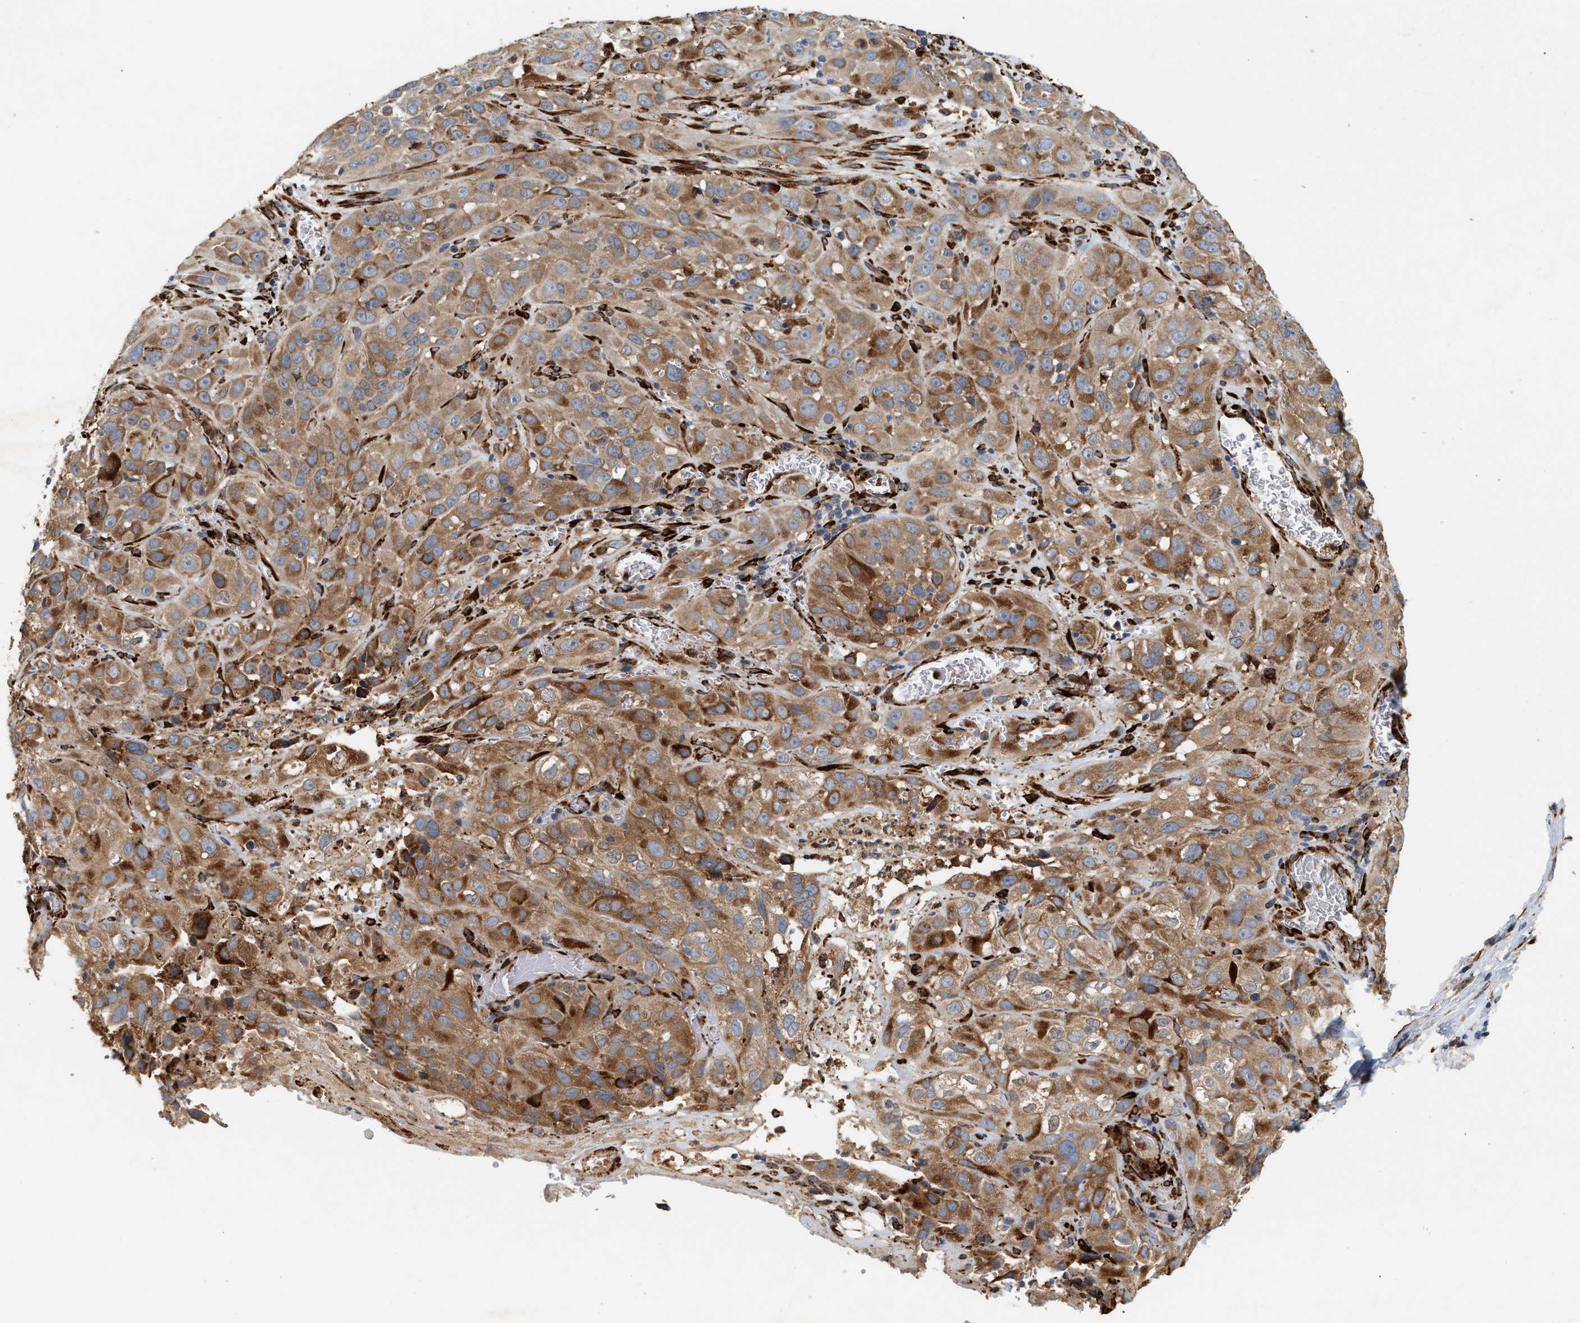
{"staining": {"intensity": "moderate", "quantity": ">75%", "location": "cytoplasmic/membranous"}, "tissue": "cervical cancer", "cell_type": "Tumor cells", "image_type": "cancer", "snomed": [{"axis": "morphology", "description": "Squamous cell carcinoma, NOS"}, {"axis": "topography", "description": "Cervix"}], "caption": "The image reveals staining of cervical cancer, revealing moderate cytoplasmic/membranous protein positivity (brown color) within tumor cells. The staining is performed using DAB (3,3'-diaminobenzidine) brown chromogen to label protein expression. The nuclei are counter-stained blue using hematoxylin.", "gene": "PLCD1", "patient": {"sex": "female", "age": 32}}